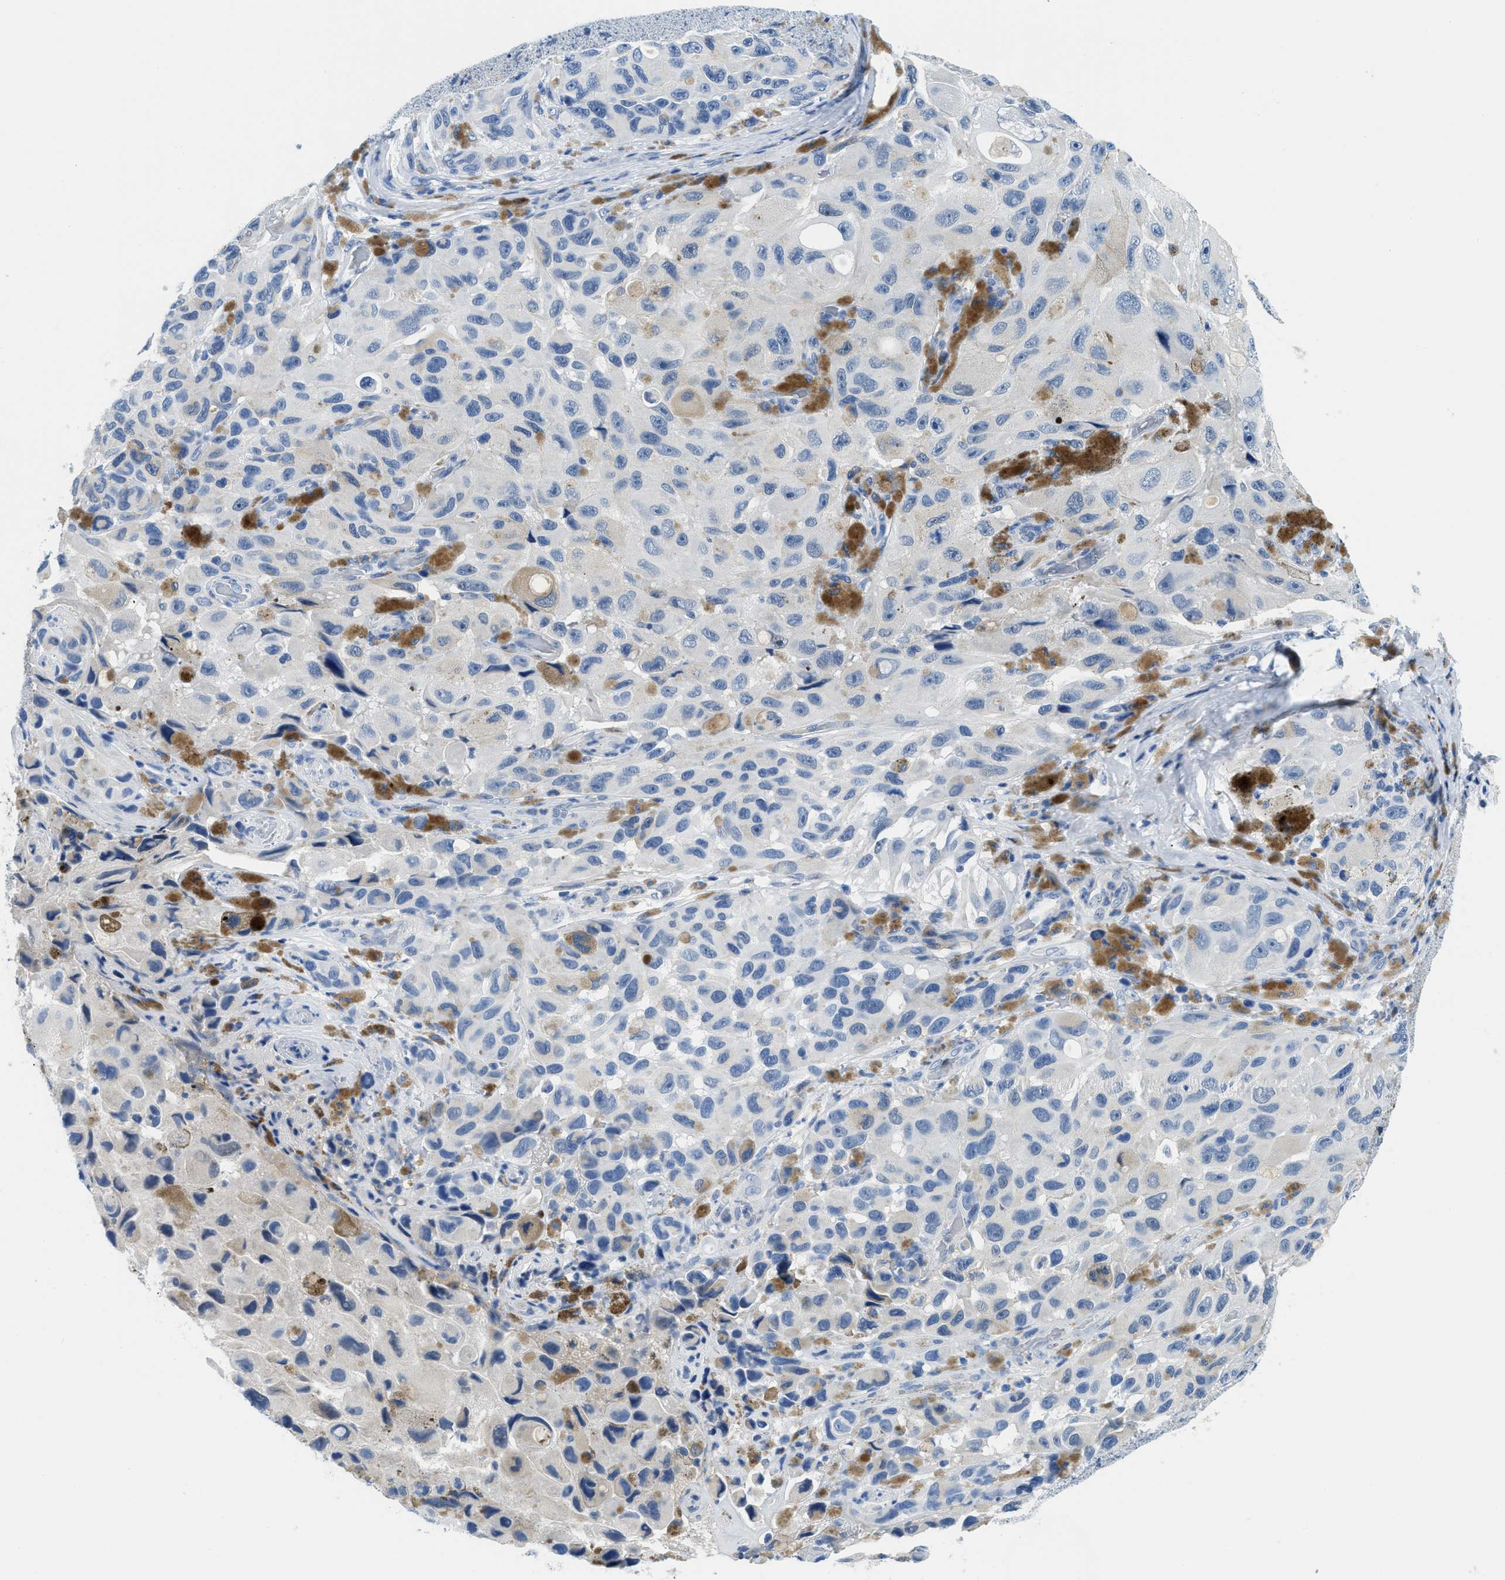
{"staining": {"intensity": "negative", "quantity": "none", "location": "none"}, "tissue": "melanoma", "cell_type": "Tumor cells", "image_type": "cancer", "snomed": [{"axis": "morphology", "description": "Malignant melanoma, NOS"}, {"axis": "topography", "description": "Skin"}], "caption": "High magnification brightfield microscopy of malignant melanoma stained with DAB (3,3'-diaminobenzidine) (brown) and counterstained with hematoxylin (blue): tumor cells show no significant expression.", "gene": "MBL2", "patient": {"sex": "female", "age": 73}}